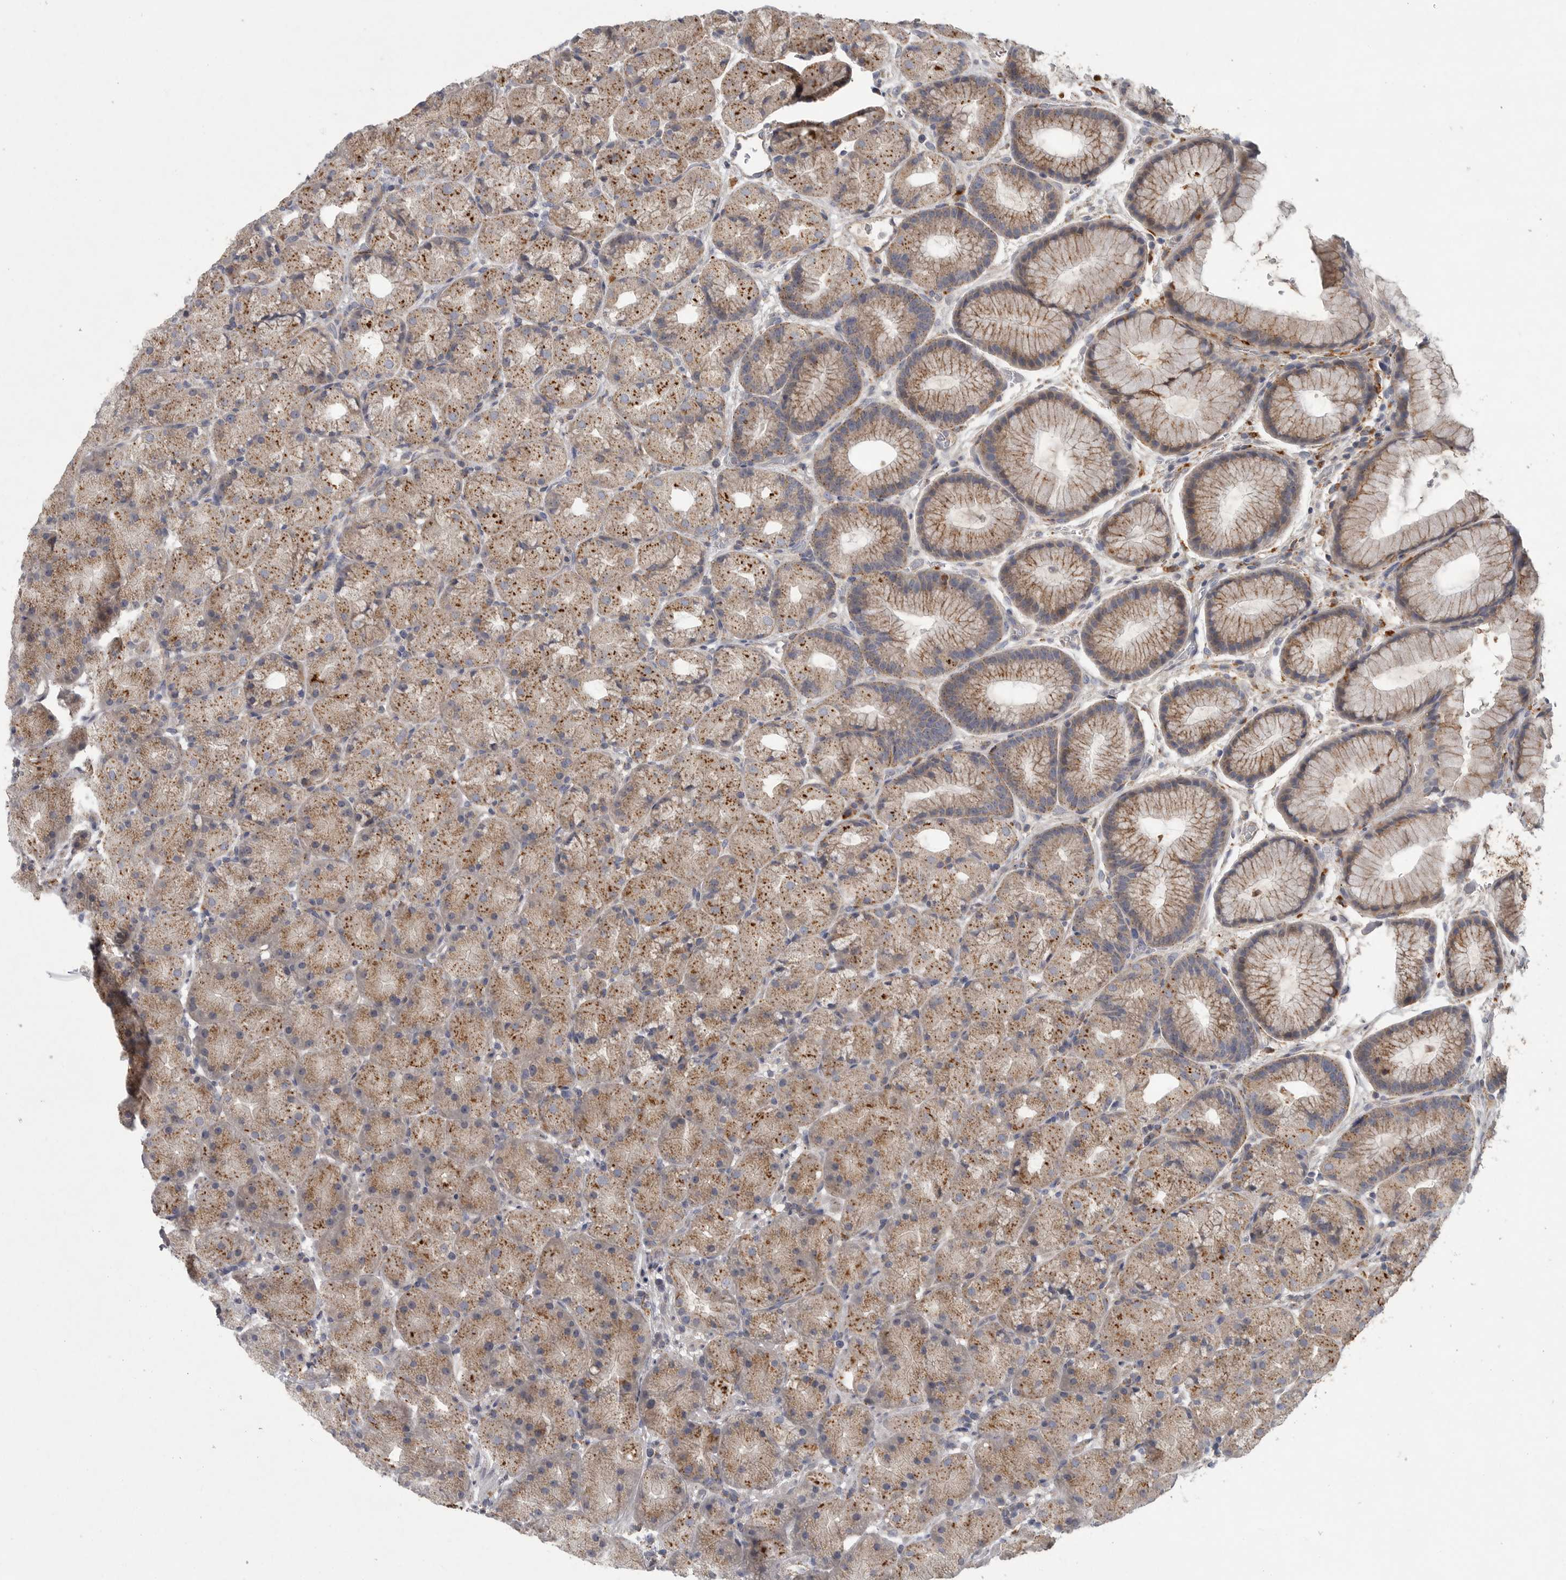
{"staining": {"intensity": "moderate", "quantity": ">75%", "location": "cytoplasmic/membranous"}, "tissue": "stomach", "cell_type": "Glandular cells", "image_type": "normal", "snomed": [{"axis": "morphology", "description": "Normal tissue, NOS"}, {"axis": "topography", "description": "Stomach, upper"}, {"axis": "topography", "description": "Stomach"}], "caption": "Approximately >75% of glandular cells in unremarkable stomach show moderate cytoplasmic/membranous protein staining as visualized by brown immunohistochemical staining.", "gene": "LAMTOR3", "patient": {"sex": "male", "age": 48}}